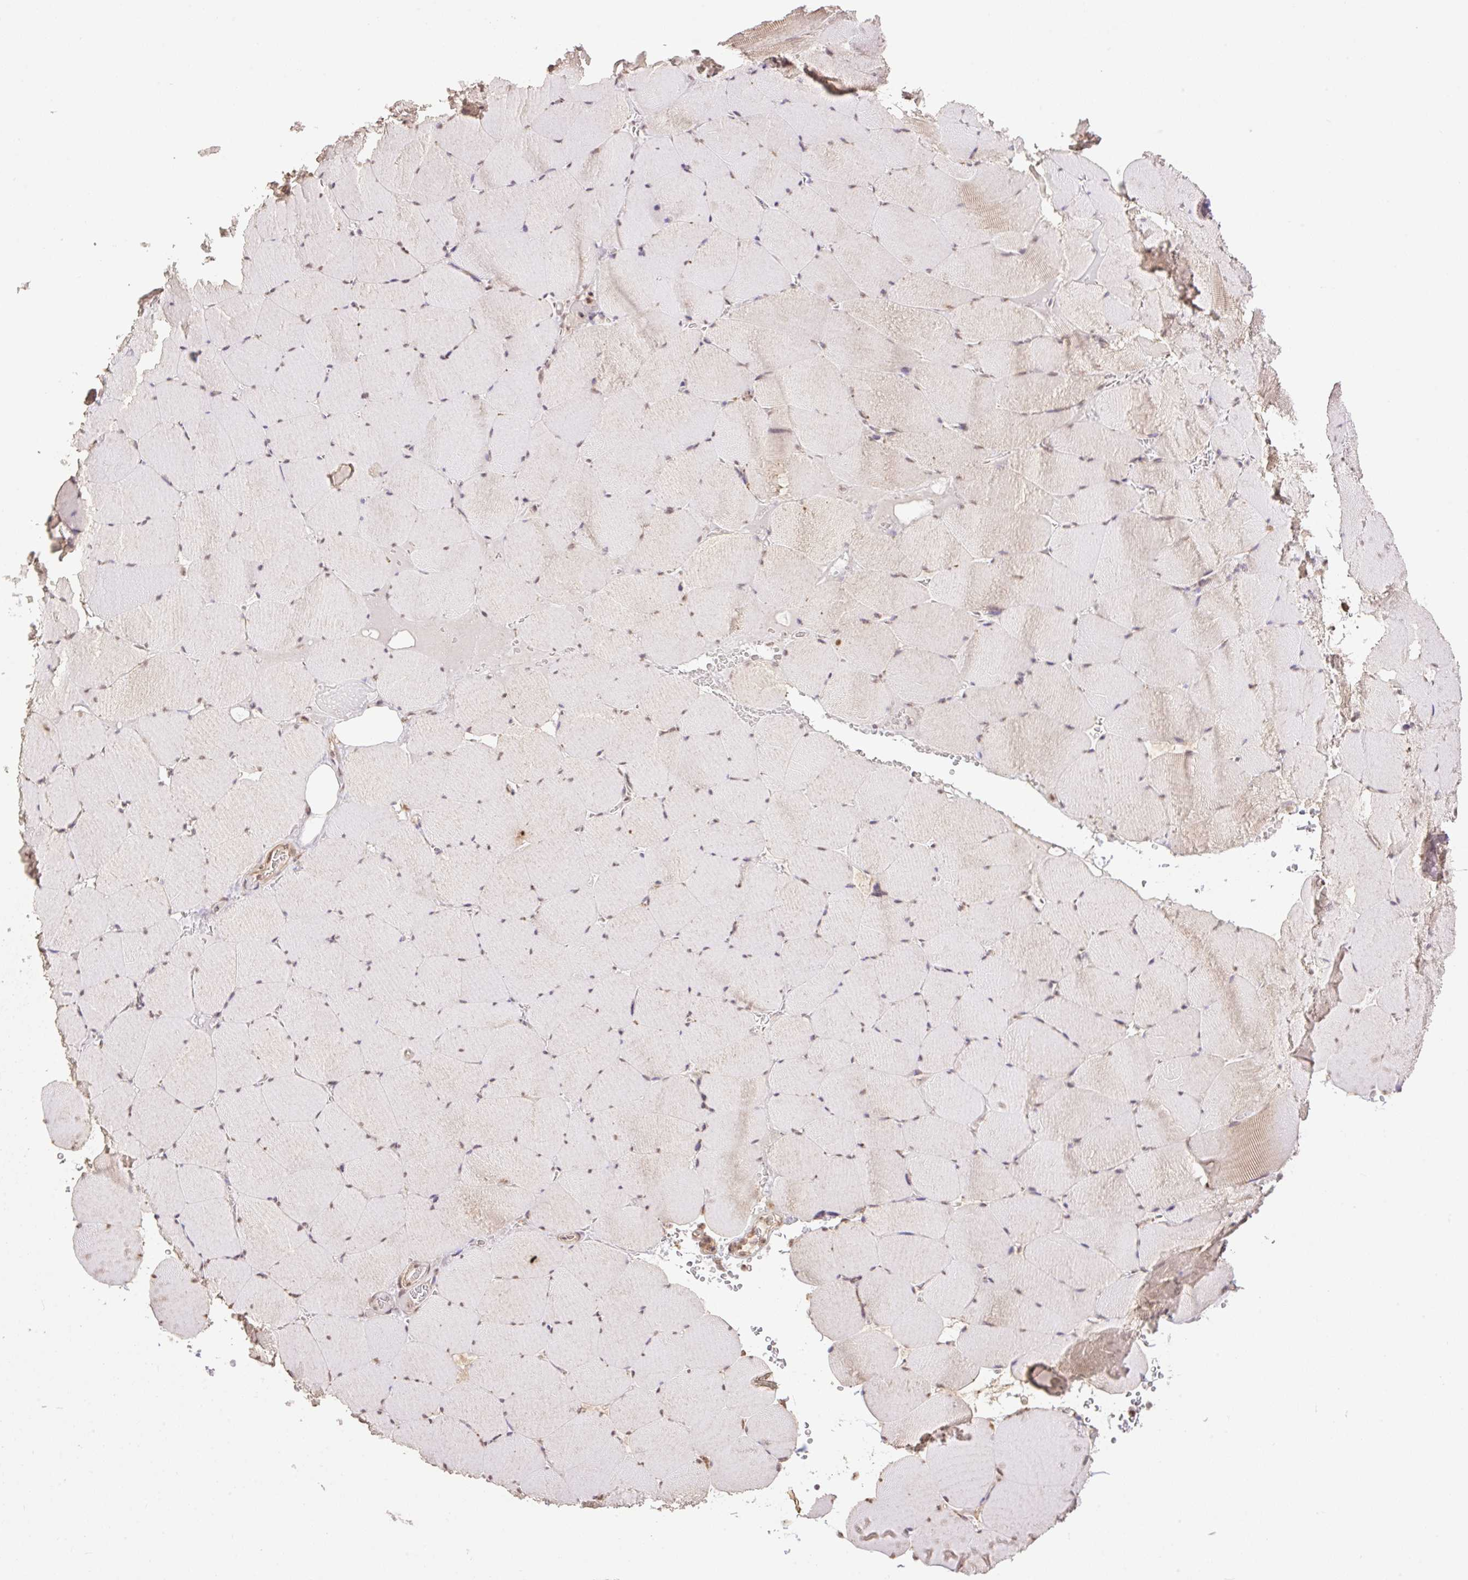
{"staining": {"intensity": "weak", "quantity": "25%-75%", "location": "cytoplasmic/membranous"}, "tissue": "skeletal muscle", "cell_type": "Myocytes", "image_type": "normal", "snomed": [{"axis": "morphology", "description": "Normal tissue, NOS"}, {"axis": "topography", "description": "Skeletal muscle"}, {"axis": "topography", "description": "Head-Neck"}], "caption": "Myocytes show low levels of weak cytoplasmic/membranous positivity in approximately 25%-75% of cells in unremarkable human skeletal muscle.", "gene": "VPS25", "patient": {"sex": "male", "age": 66}}